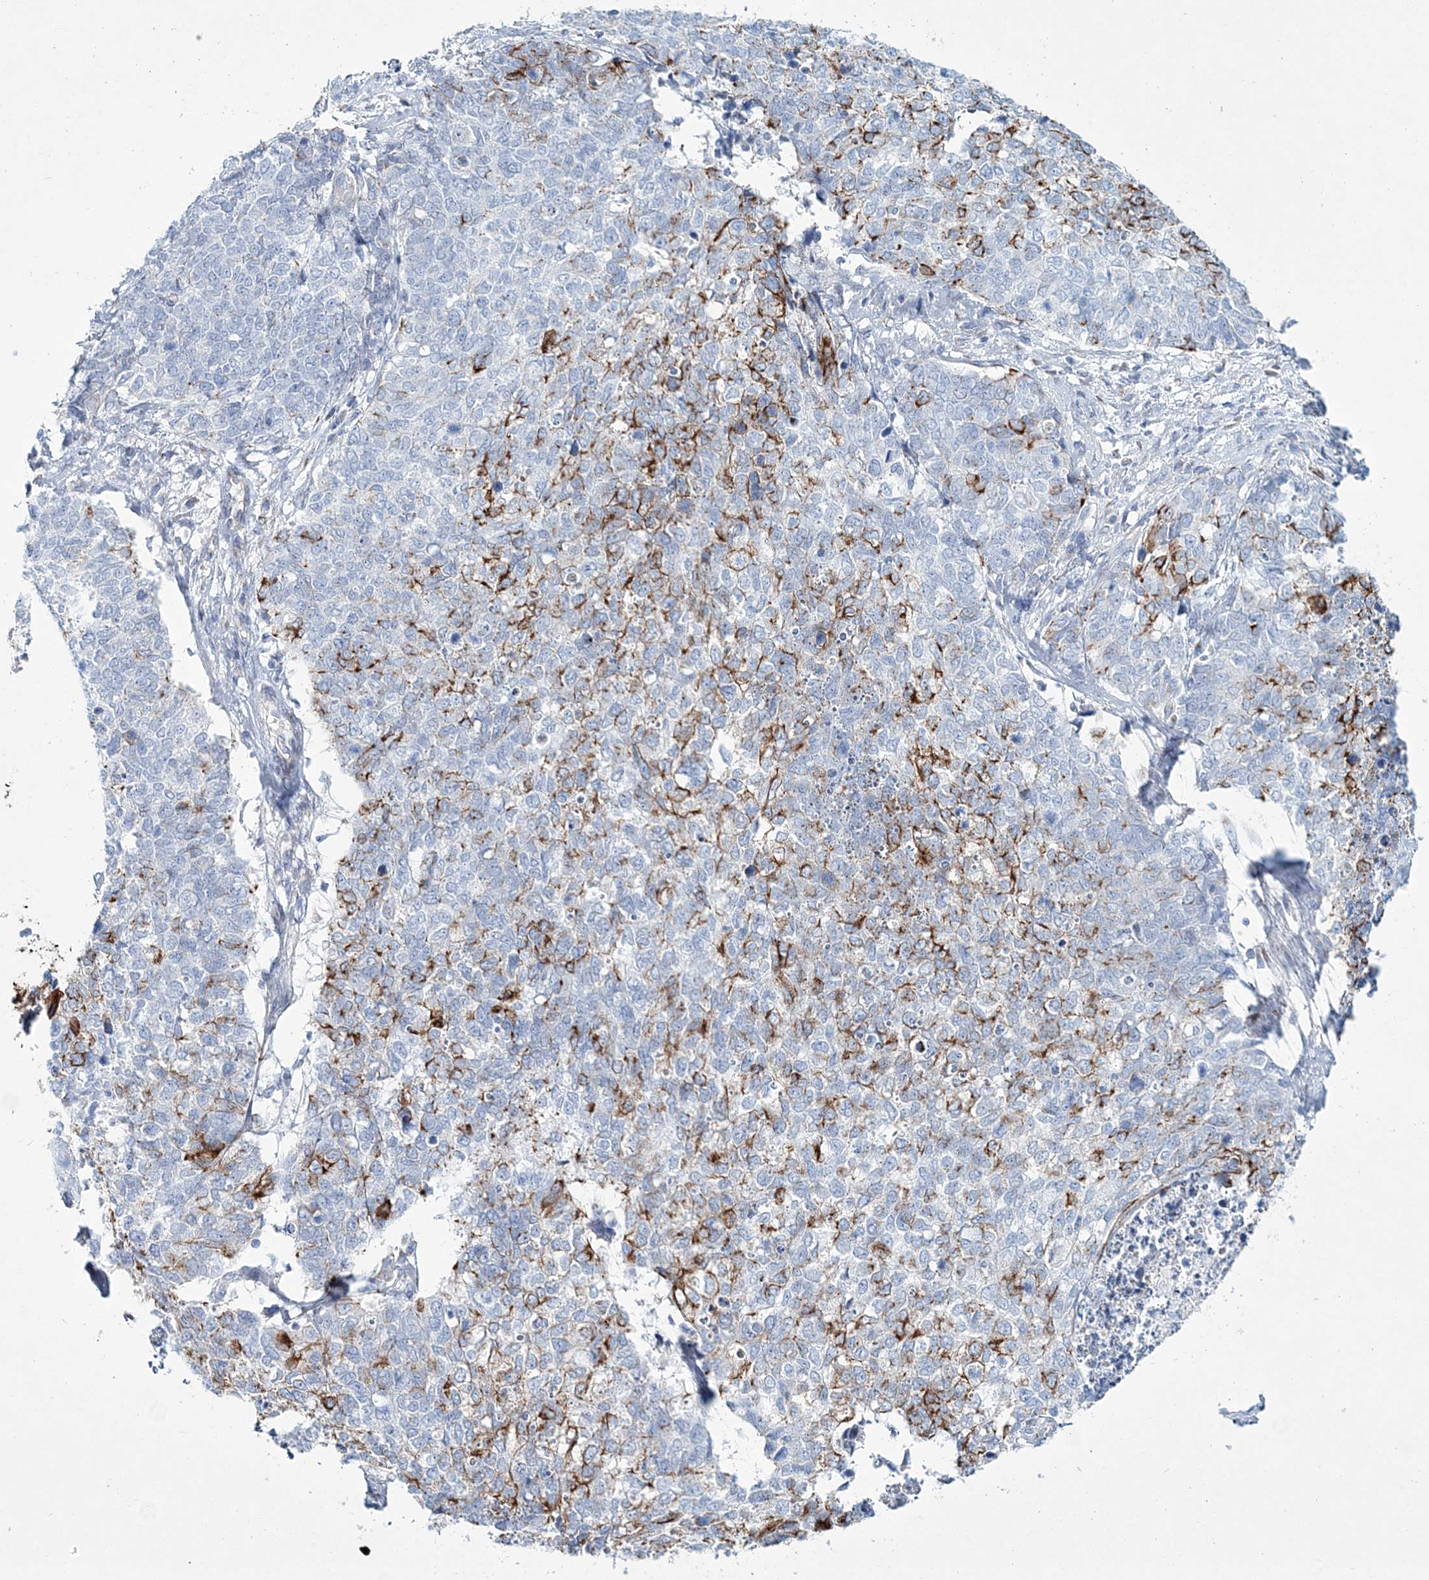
{"staining": {"intensity": "strong", "quantity": "<25%", "location": "cytoplasmic/membranous"}, "tissue": "cervical cancer", "cell_type": "Tumor cells", "image_type": "cancer", "snomed": [{"axis": "morphology", "description": "Squamous cell carcinoma, NOS"}, {"axis": "topography", "description": "Cervix"}], "caption": "Tumor cells display medium levels of strong cytoplasmic/membranous positivity in about <25% of cells in cervical cancer. Ihc stains the protein in brown and the nuclei are stained blue.", "gene": "ADGRL1", "patient": {"sex": "female", "age": 63}}